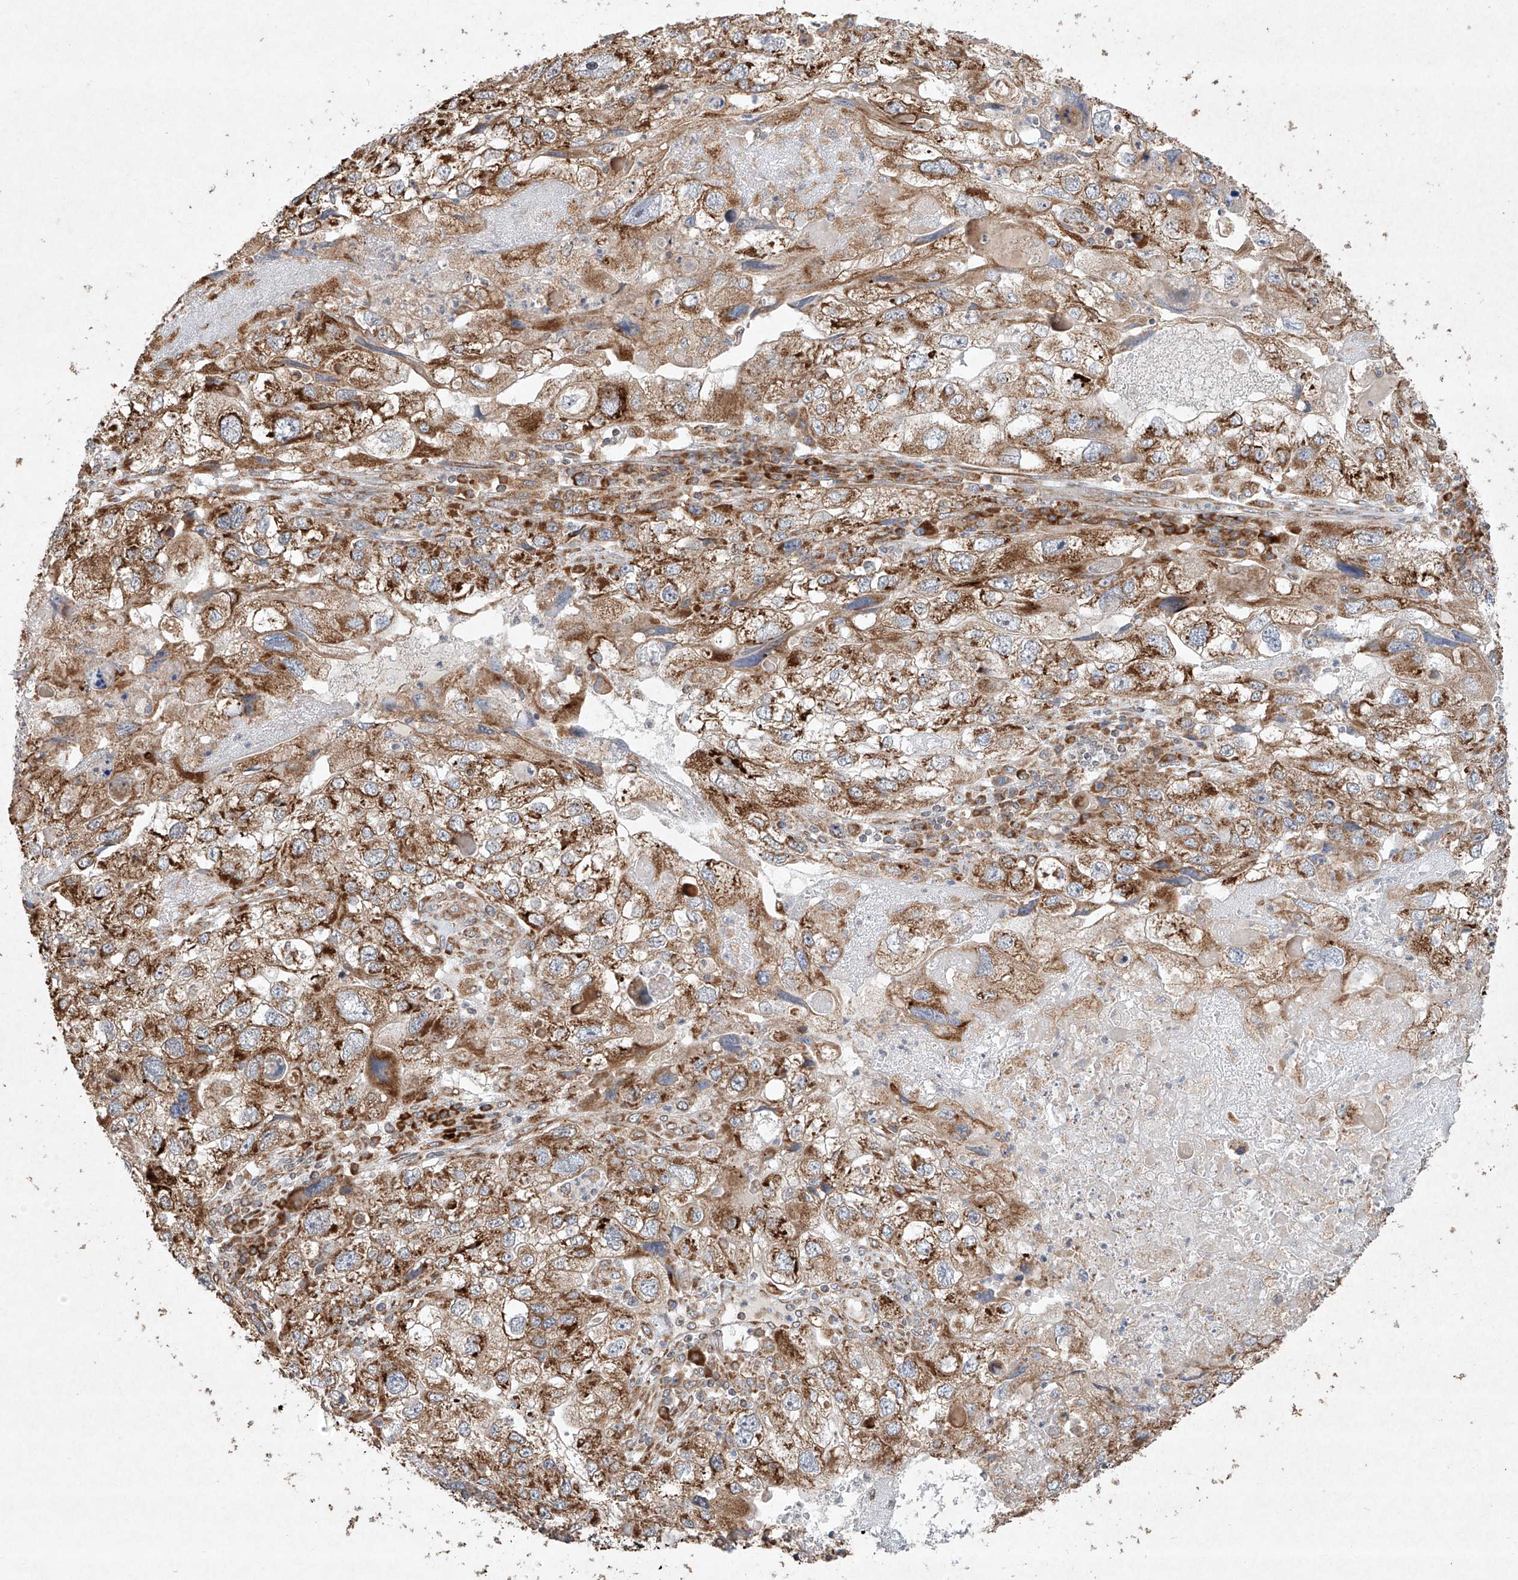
{"staining": {"intensity": "strong", "quantity": ">75%", "location": "cytoplasmic/membranous"}, "tissue": "endometrial cancer", "cell_type": "Tumor cells", "image_type": "cancer", "snomed": [{"axis": "morphology", "description": "Adenocarcinoma, NOS"}, {"axis": "topography", "description": "Endometrium"}], "caption": "IHC (DAB (3,3'-diaminobenzidine)) staining of human endometrial cancer shows strong cytoplasmic/membranous protein expression in about >75% of tumor cells.", "gene": "SEMA3B", "patient": {"sex": "female", "age": 49}}